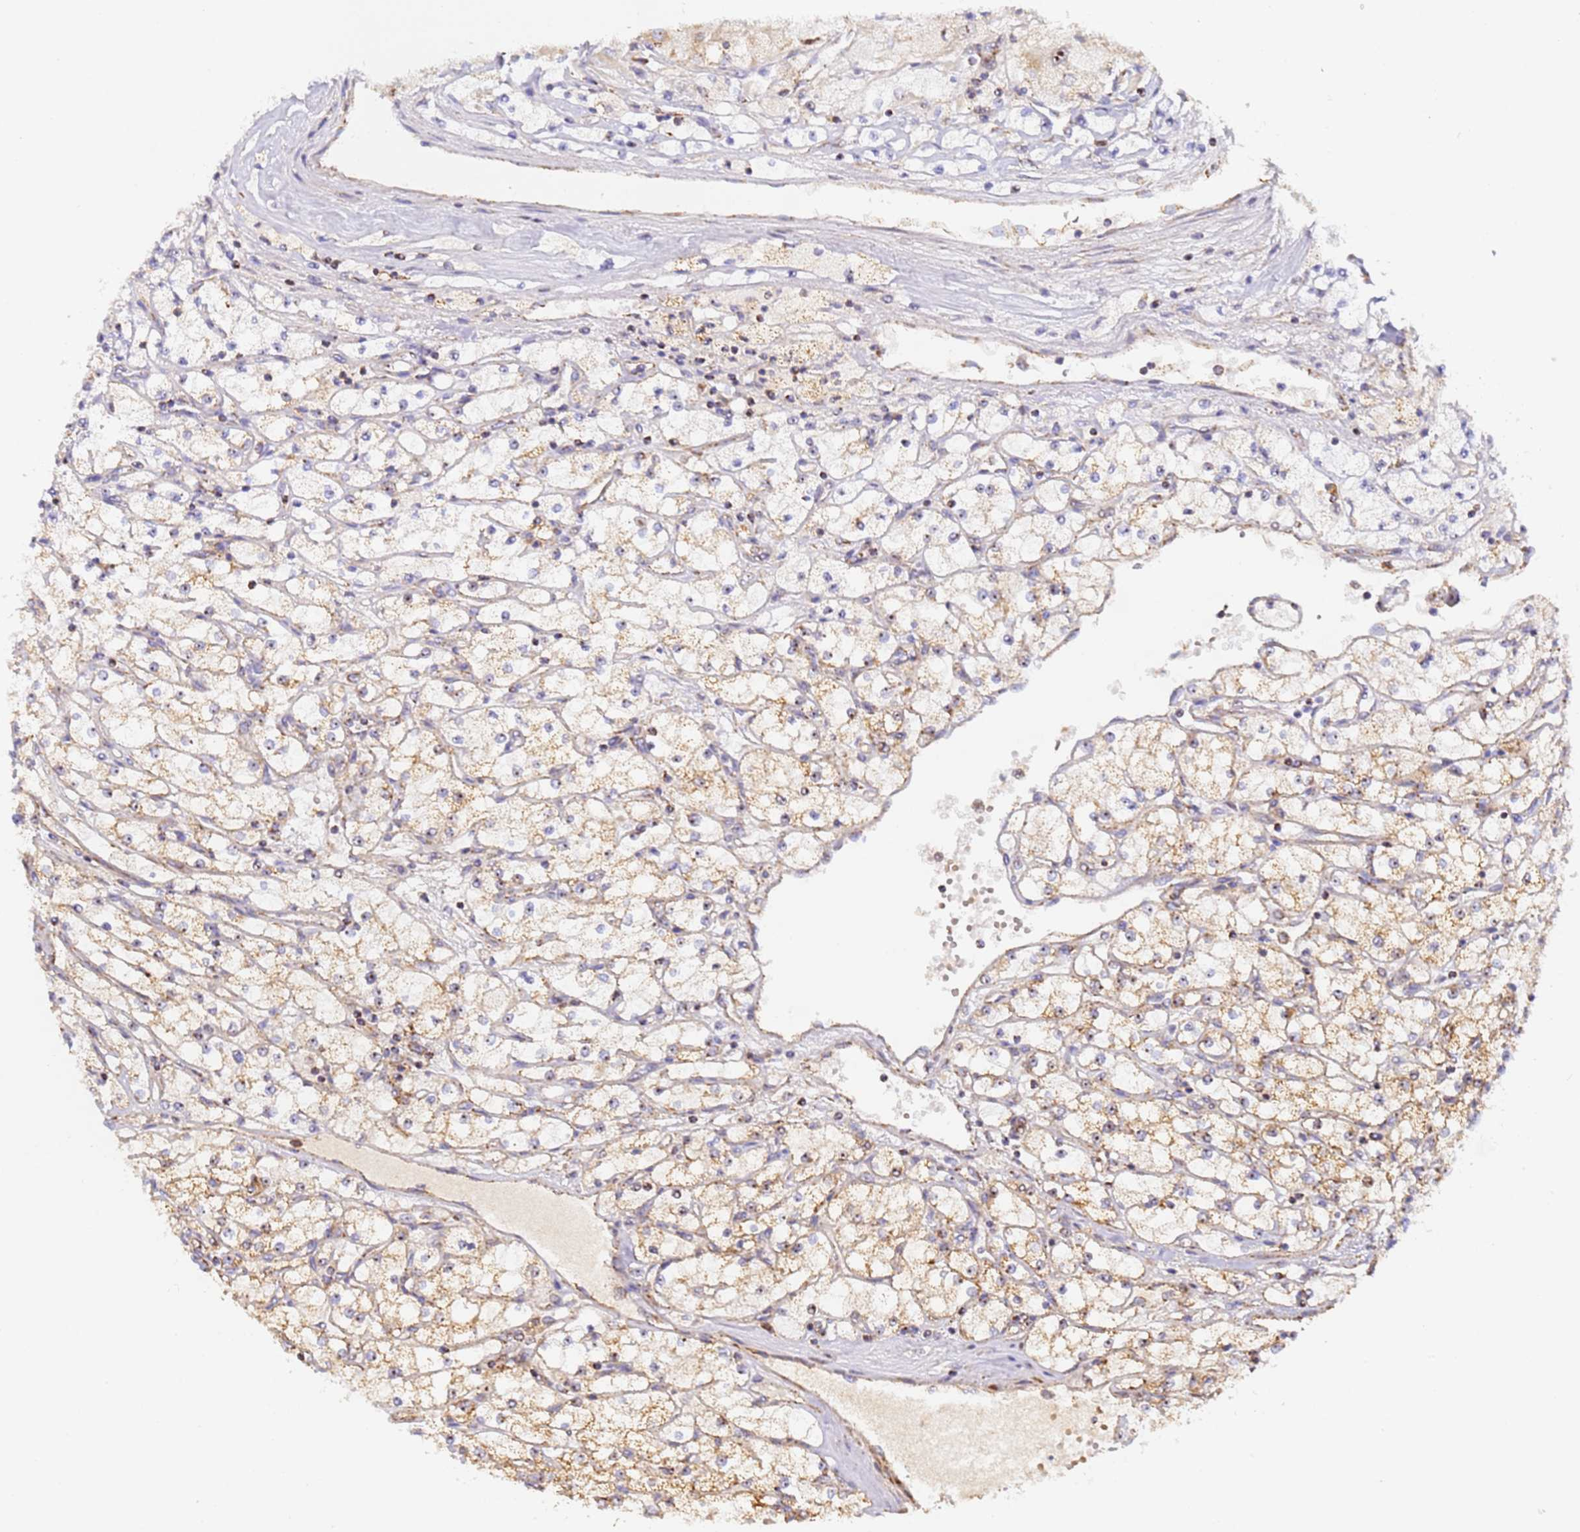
{"staining": {"intensity": "moderate", "quantity": "25%-75%", "location": "cytoplasmic/membranous,nuclear"}, "tissue": "renal cancer", "cell_type": "Tumor cells", "image_type": "cancer", "snomed": [{"axis": "morphology", "description": "Adenocarcinoma, NOS"}, {"axis": "topography", "description": "Kidney"}], "caption": "Immunohistochemical staining of renal cancer reveals medium levels of moderate cytoplasmic/membranous and nuclear staining in about 25%-75% of tumor cells.", "gene": "FRG2C", "patient": {"sex": "male", "age": 80}}